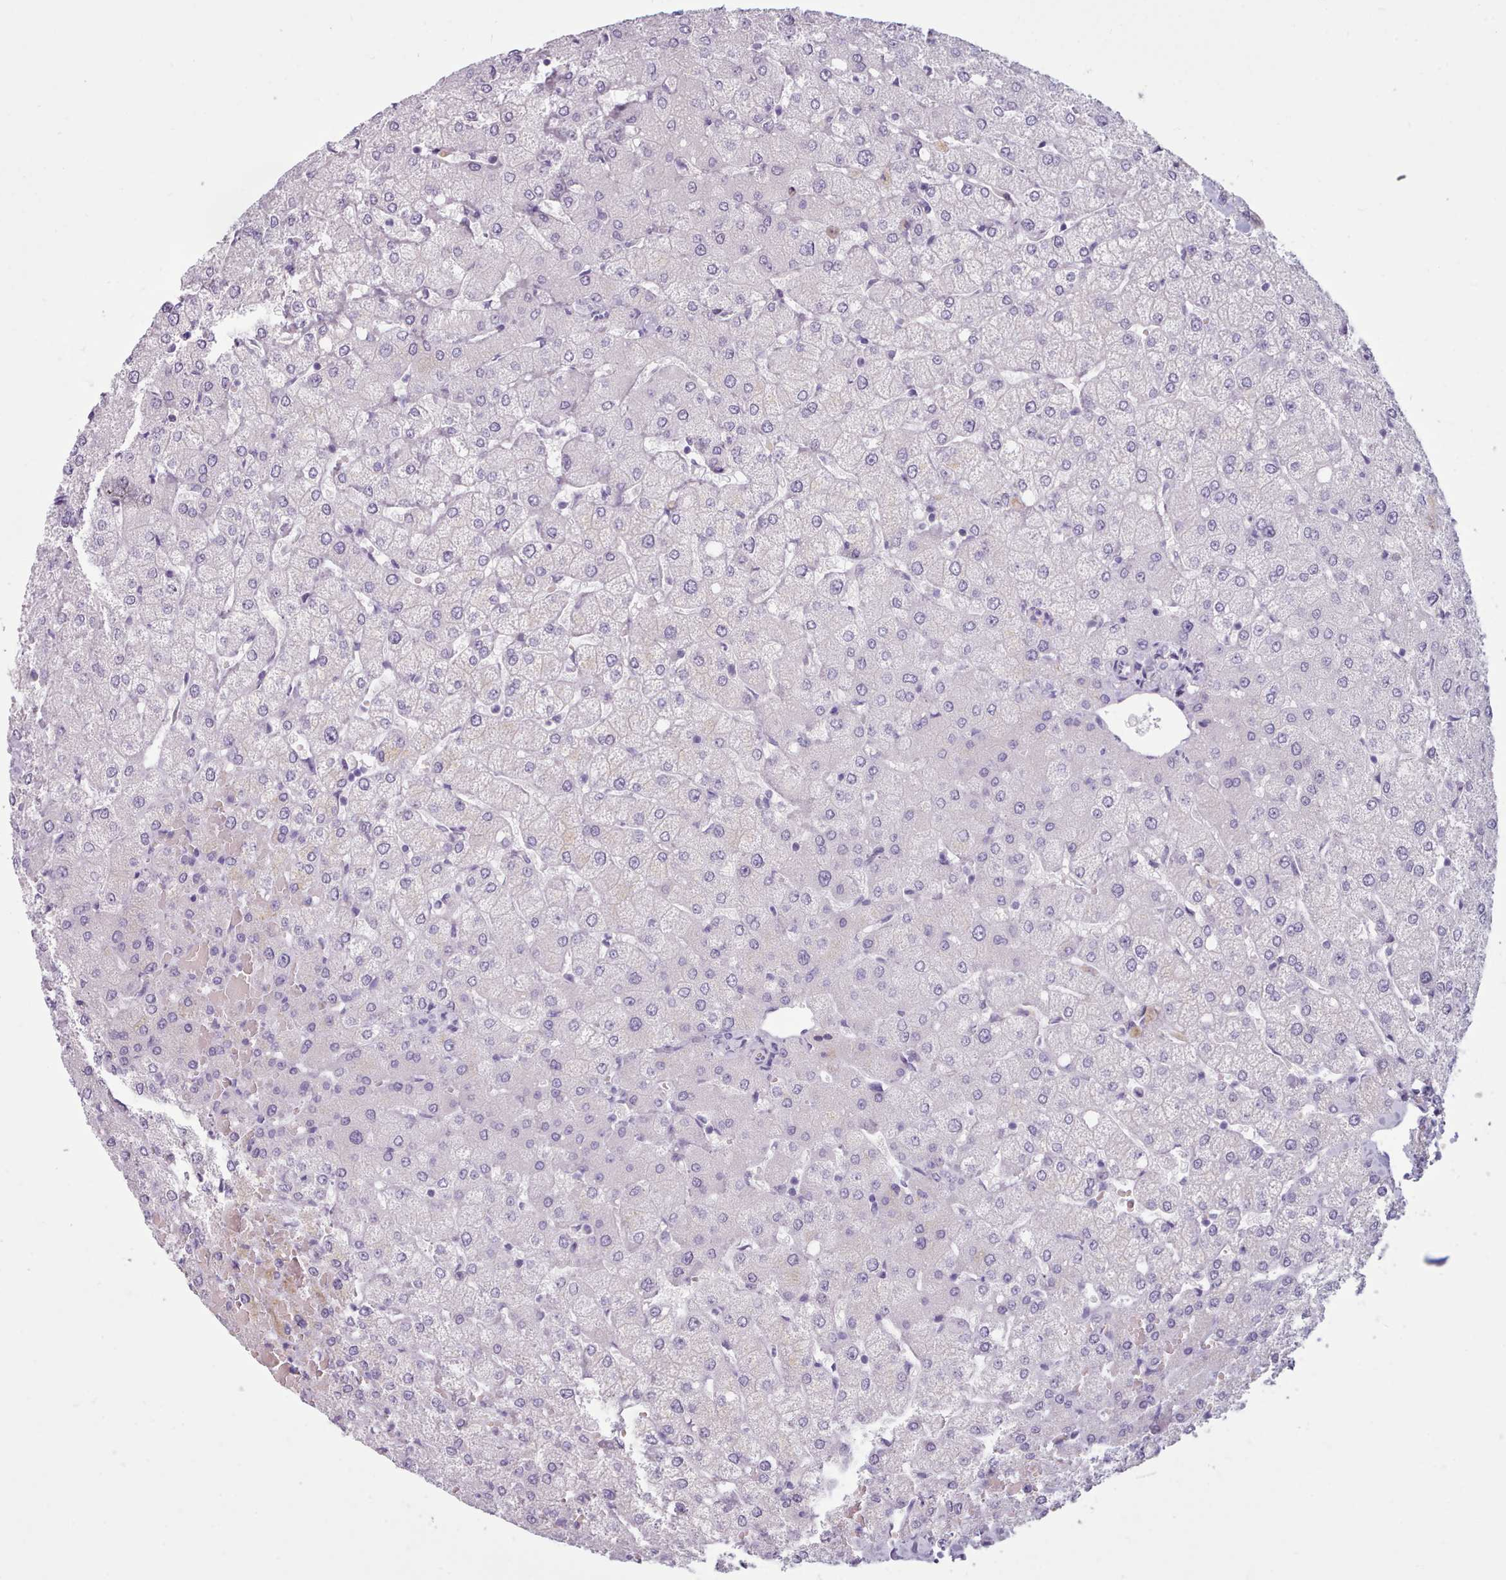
{"staining": {"intensity": "negative", "quantity": "none", "location": "none"}, "tissue": "liver", "cell_type": "Cholangiocytes", "image_type": "normal", "snomed": [{"axis": "morphology", "description": "Normal tissue, NOS"}, {"axis": "topography", "description": "Liver"}], "caption": "Immunohistochemical staining of benign liver reveals no significant staining in cholangiocytes.", "gene": "ZNF43", "patient": {"sex": "female", "age": 54}}